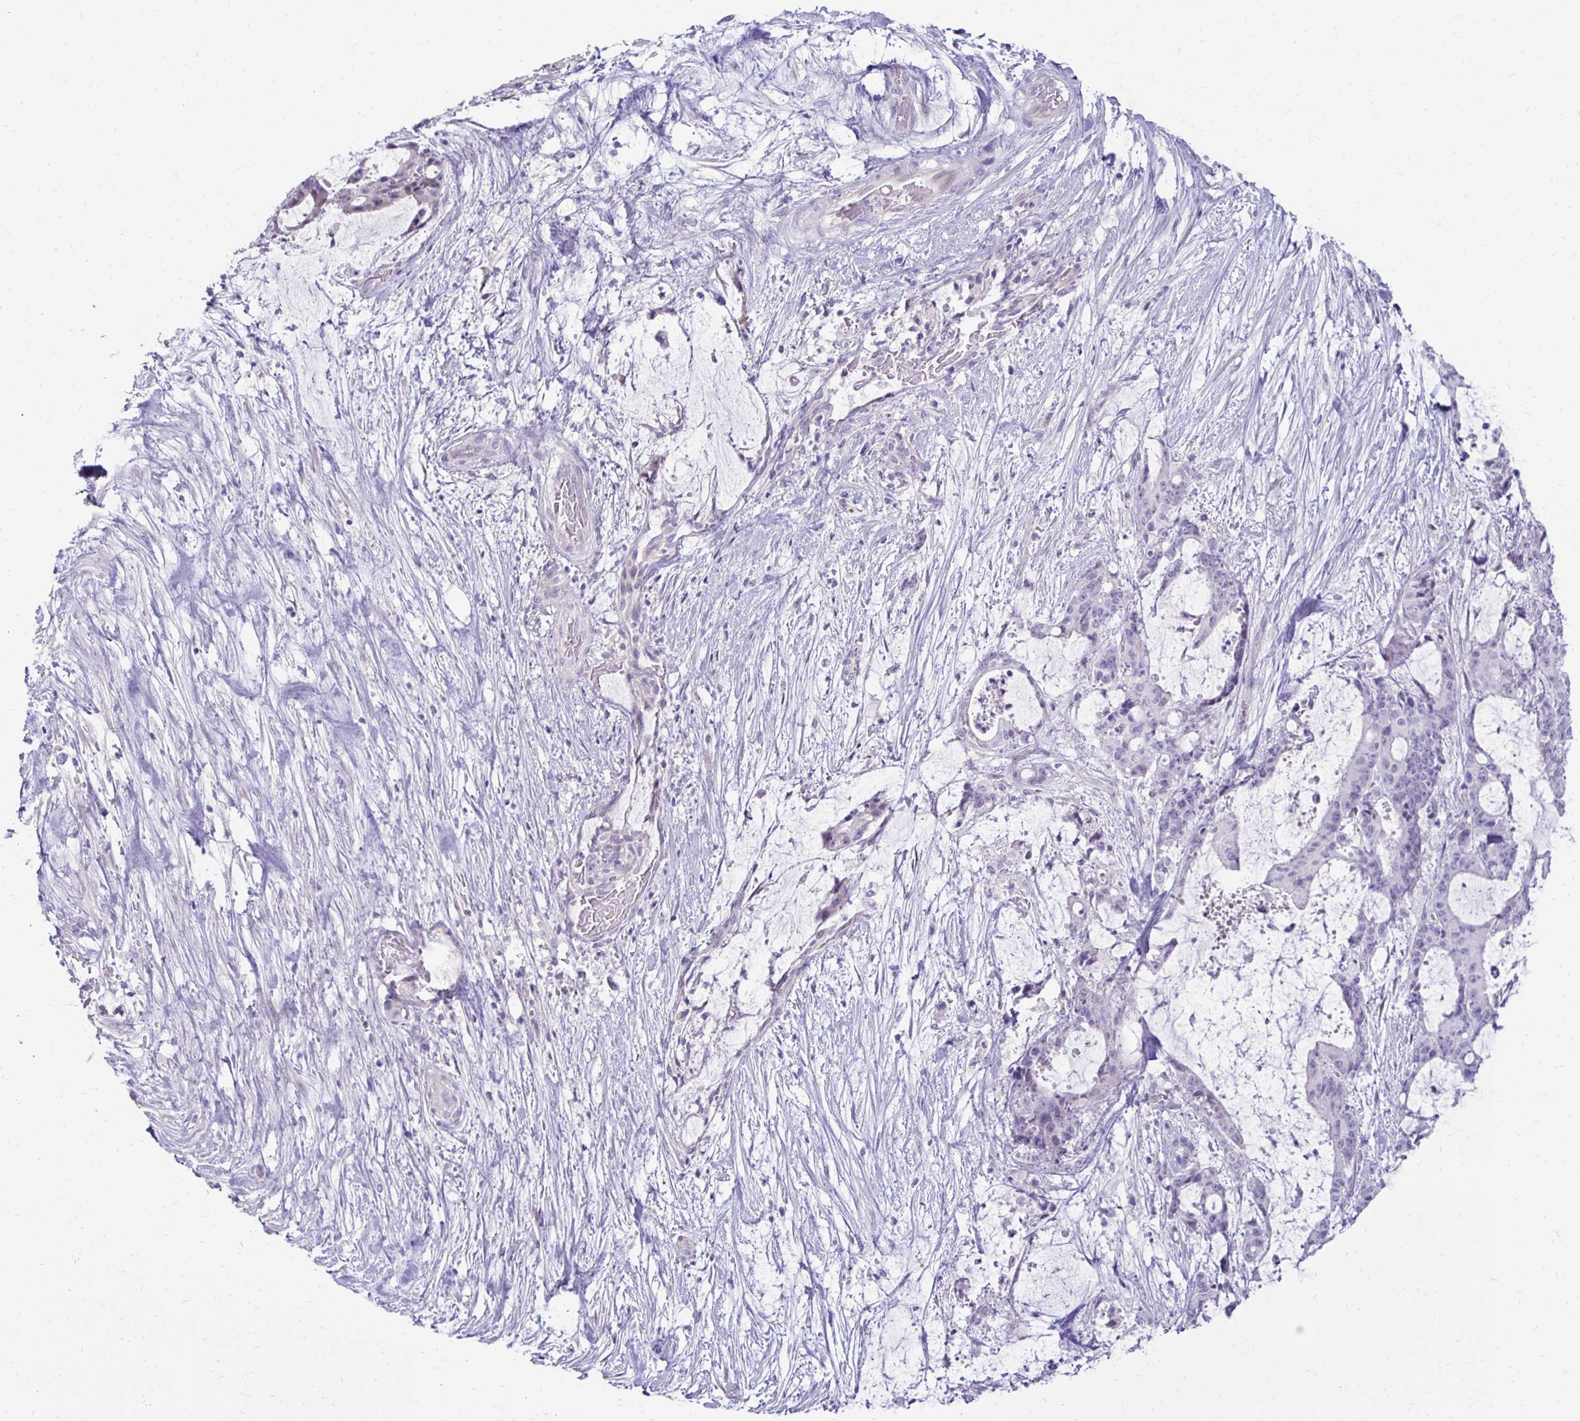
{"staining": {"intensity": "negative", "quantity": "none", "location": "none"}, "tissue": "liver cancer", "cell_type": "Tumor cells", "image_type": "cancer", "snomed": [{"axis": "morphology", "description": "Normal tissue, NOS"}, {"axis": "morphology", "description": "Cholangiocarcinoma"}, {"axis": "topography", "description": "Liver"}, {"axis": "topography", "description": "Peripheral nerve tissue"}], "caption": "Tumor cells are negative for brown protein staining in liver cancer (cholangiocarcinoma).", "gene": "GAS2", "patient": {"sex": "female", "age": 73}}